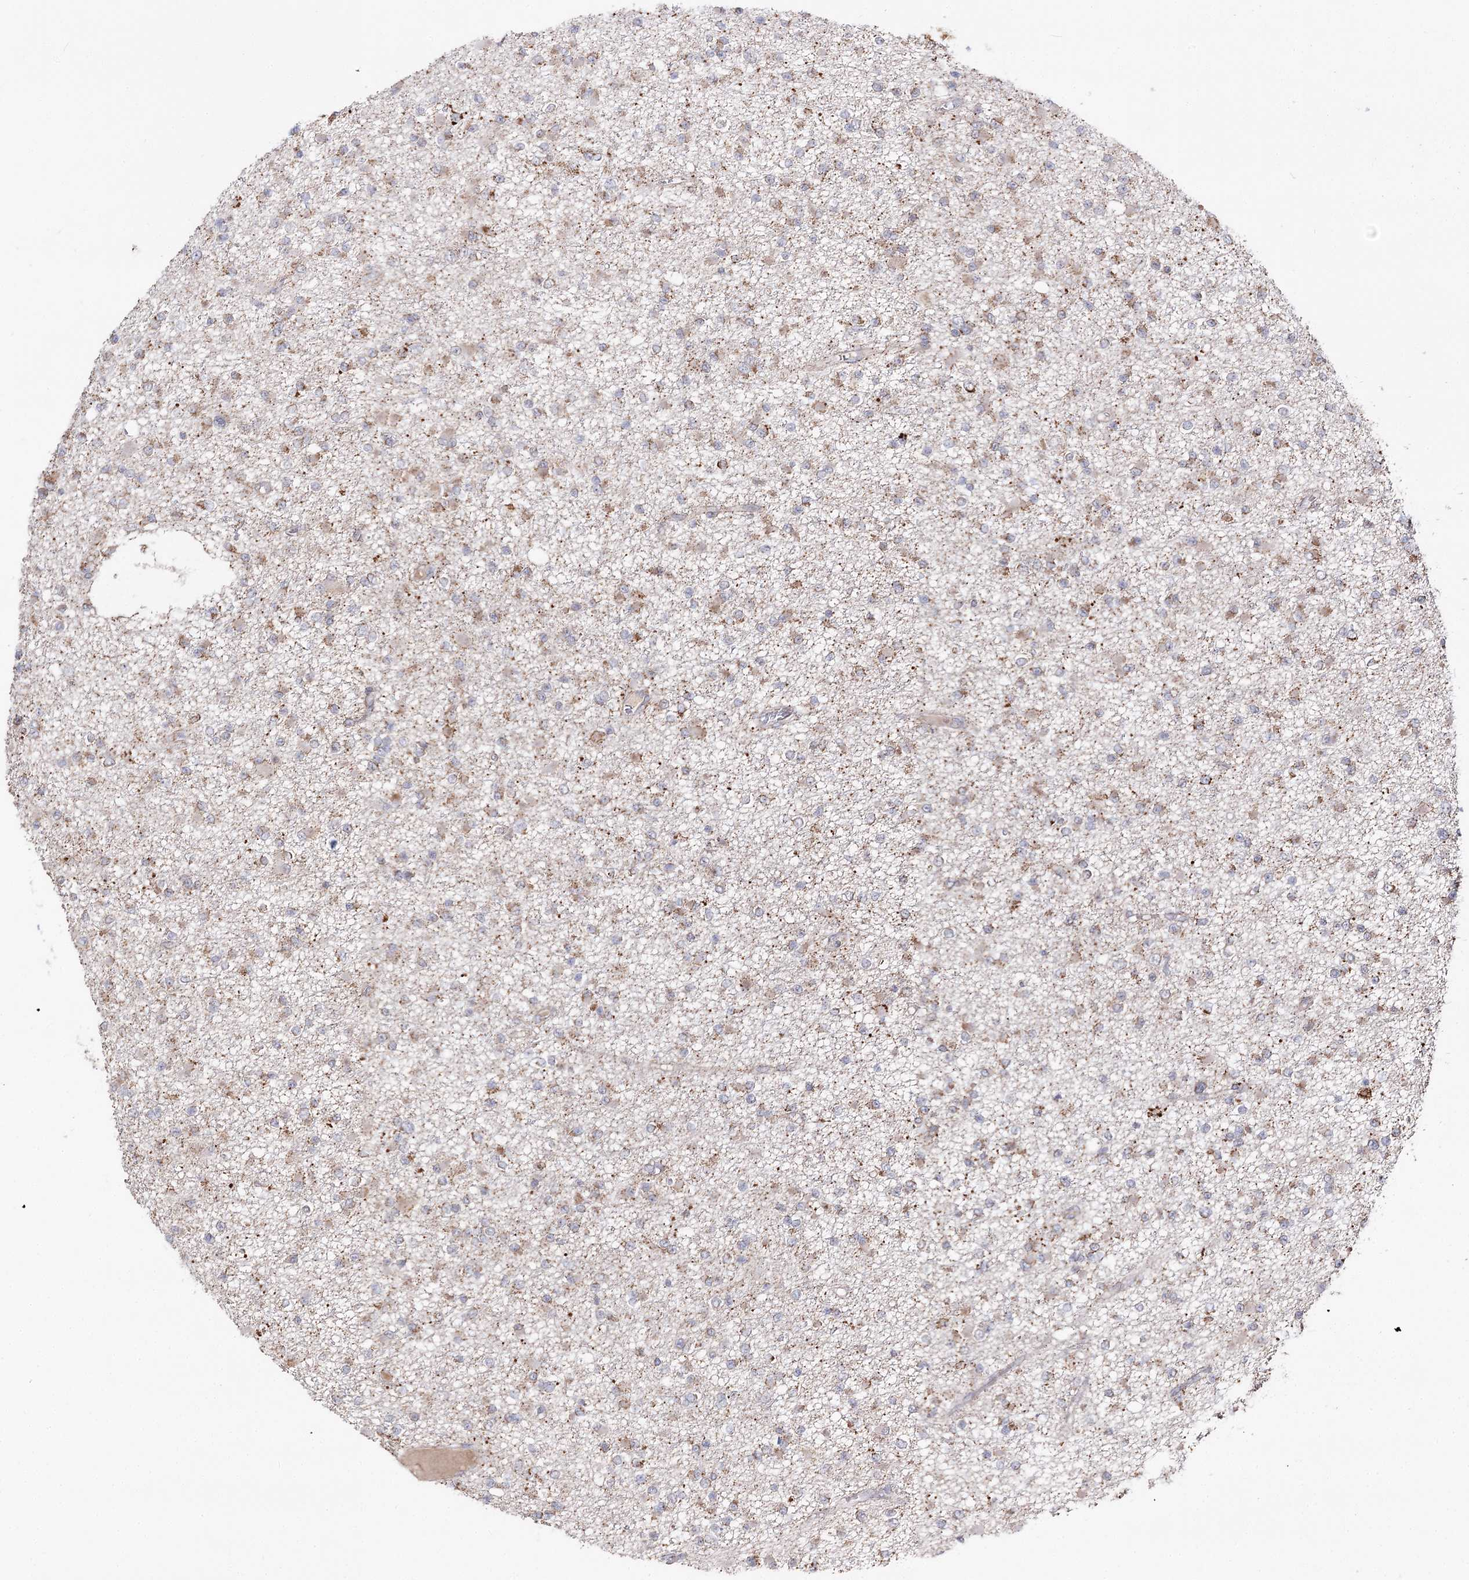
{"staining": {"intensity": "weak", "quantity": "25%-75%", "location": "cytoplasmic/membranous"}, "tissue": "glioma", "cell_type": "Tumor cells", "image_type": "cancer", "snomed": [{"axis": "morphology", "description": "Glioma, malignant, Low grade"}, {"axis": "topography", "description": "Brain"}], "caption": "Glioma stained with IHC reveals weak cytoplasmic/membranous positivity in about 25%-75% of tumor cells.", "gene": "CBR4", "patient": {"sex": "female", "age": 22}}